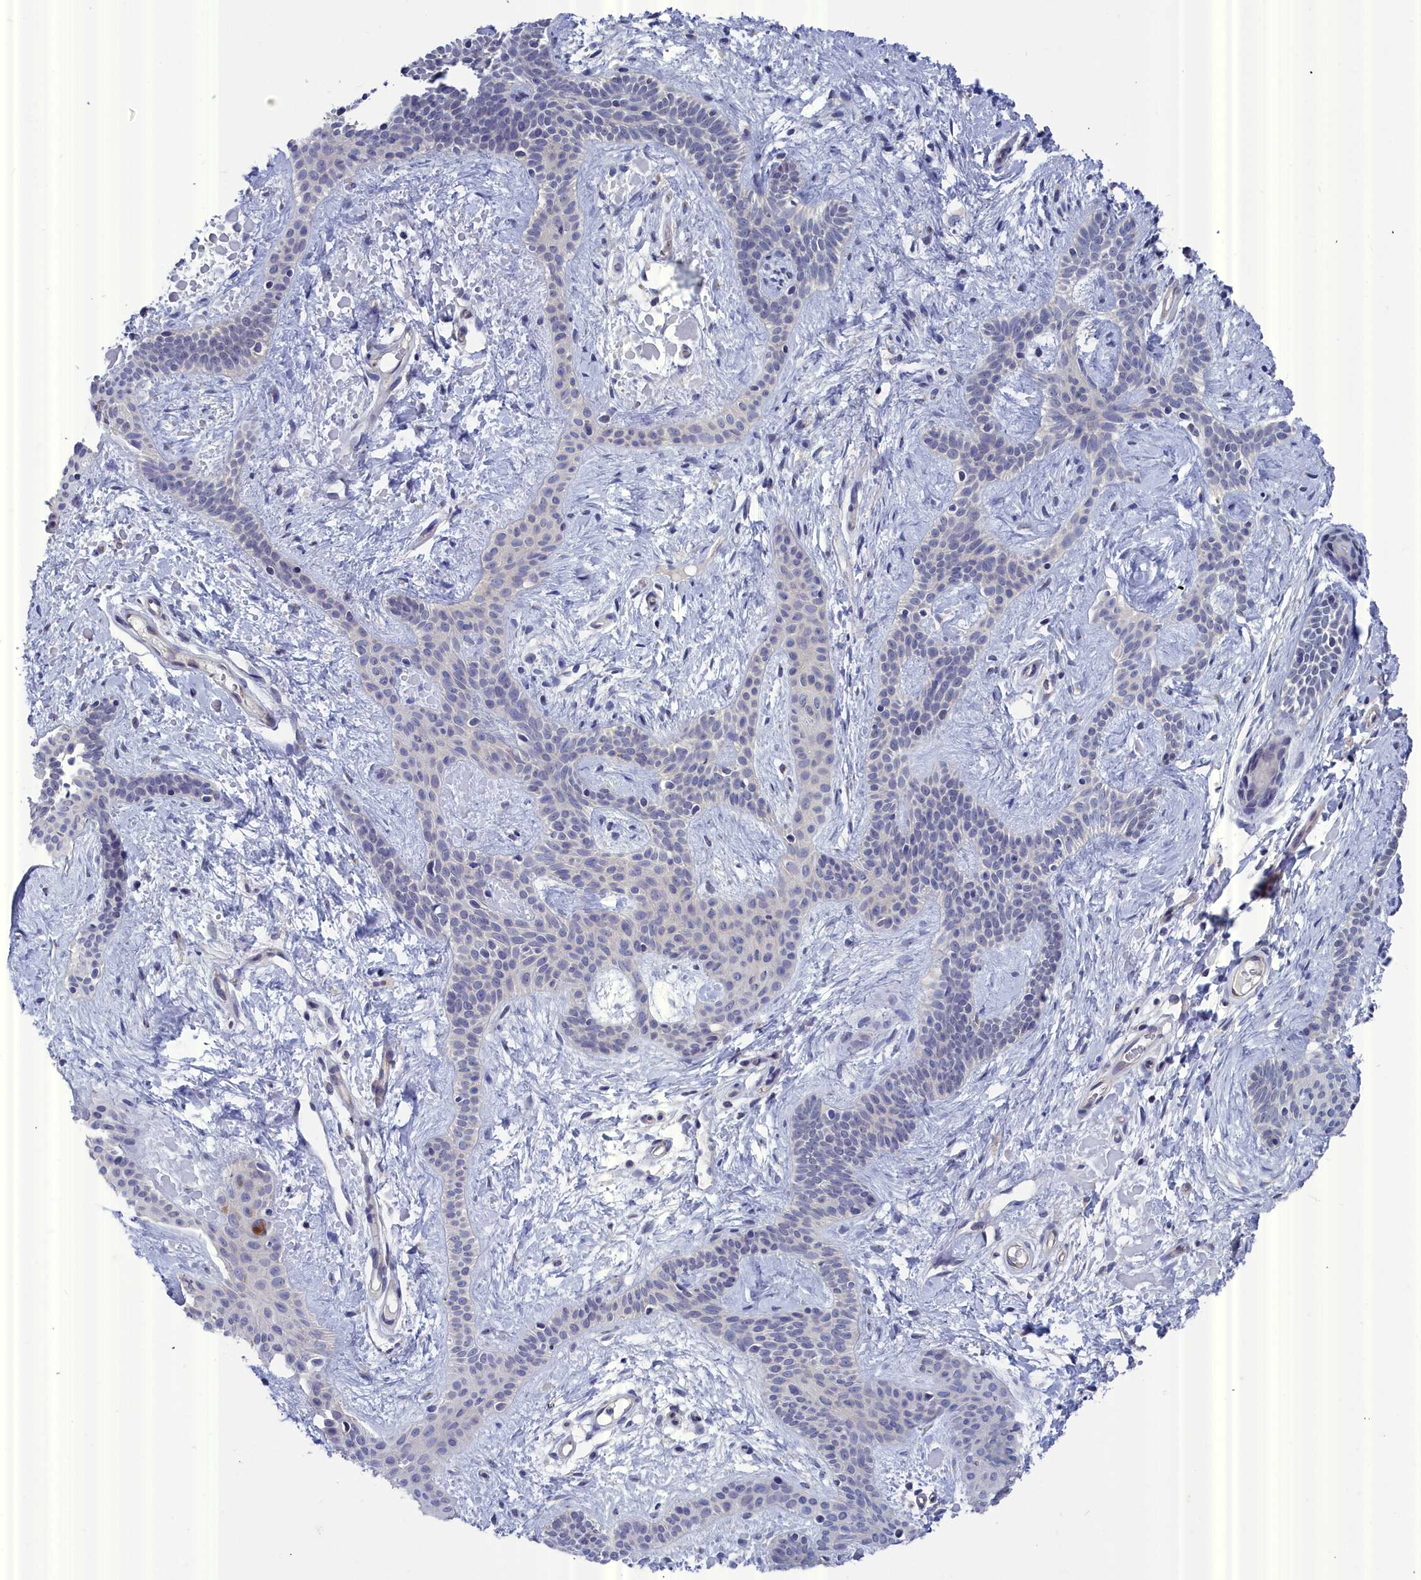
{"staining": {"intensity": "negative", "quantity": "none", "location": "none"}, "tissue": "skin cancer", "cell_type": "Tumor cells", "image_type": "cancer", "snomed": [{"axis": "morphology", "description": "Basal cell carcinoma"}, {"axis": "topography", "description": "Skin"}], "caption": "Human skin basal cell carcinoma stained for a protein using IHC displays no expression in tumor cells.", "gene": "RDX", "patient": {"sex": "male", "age": 78}}